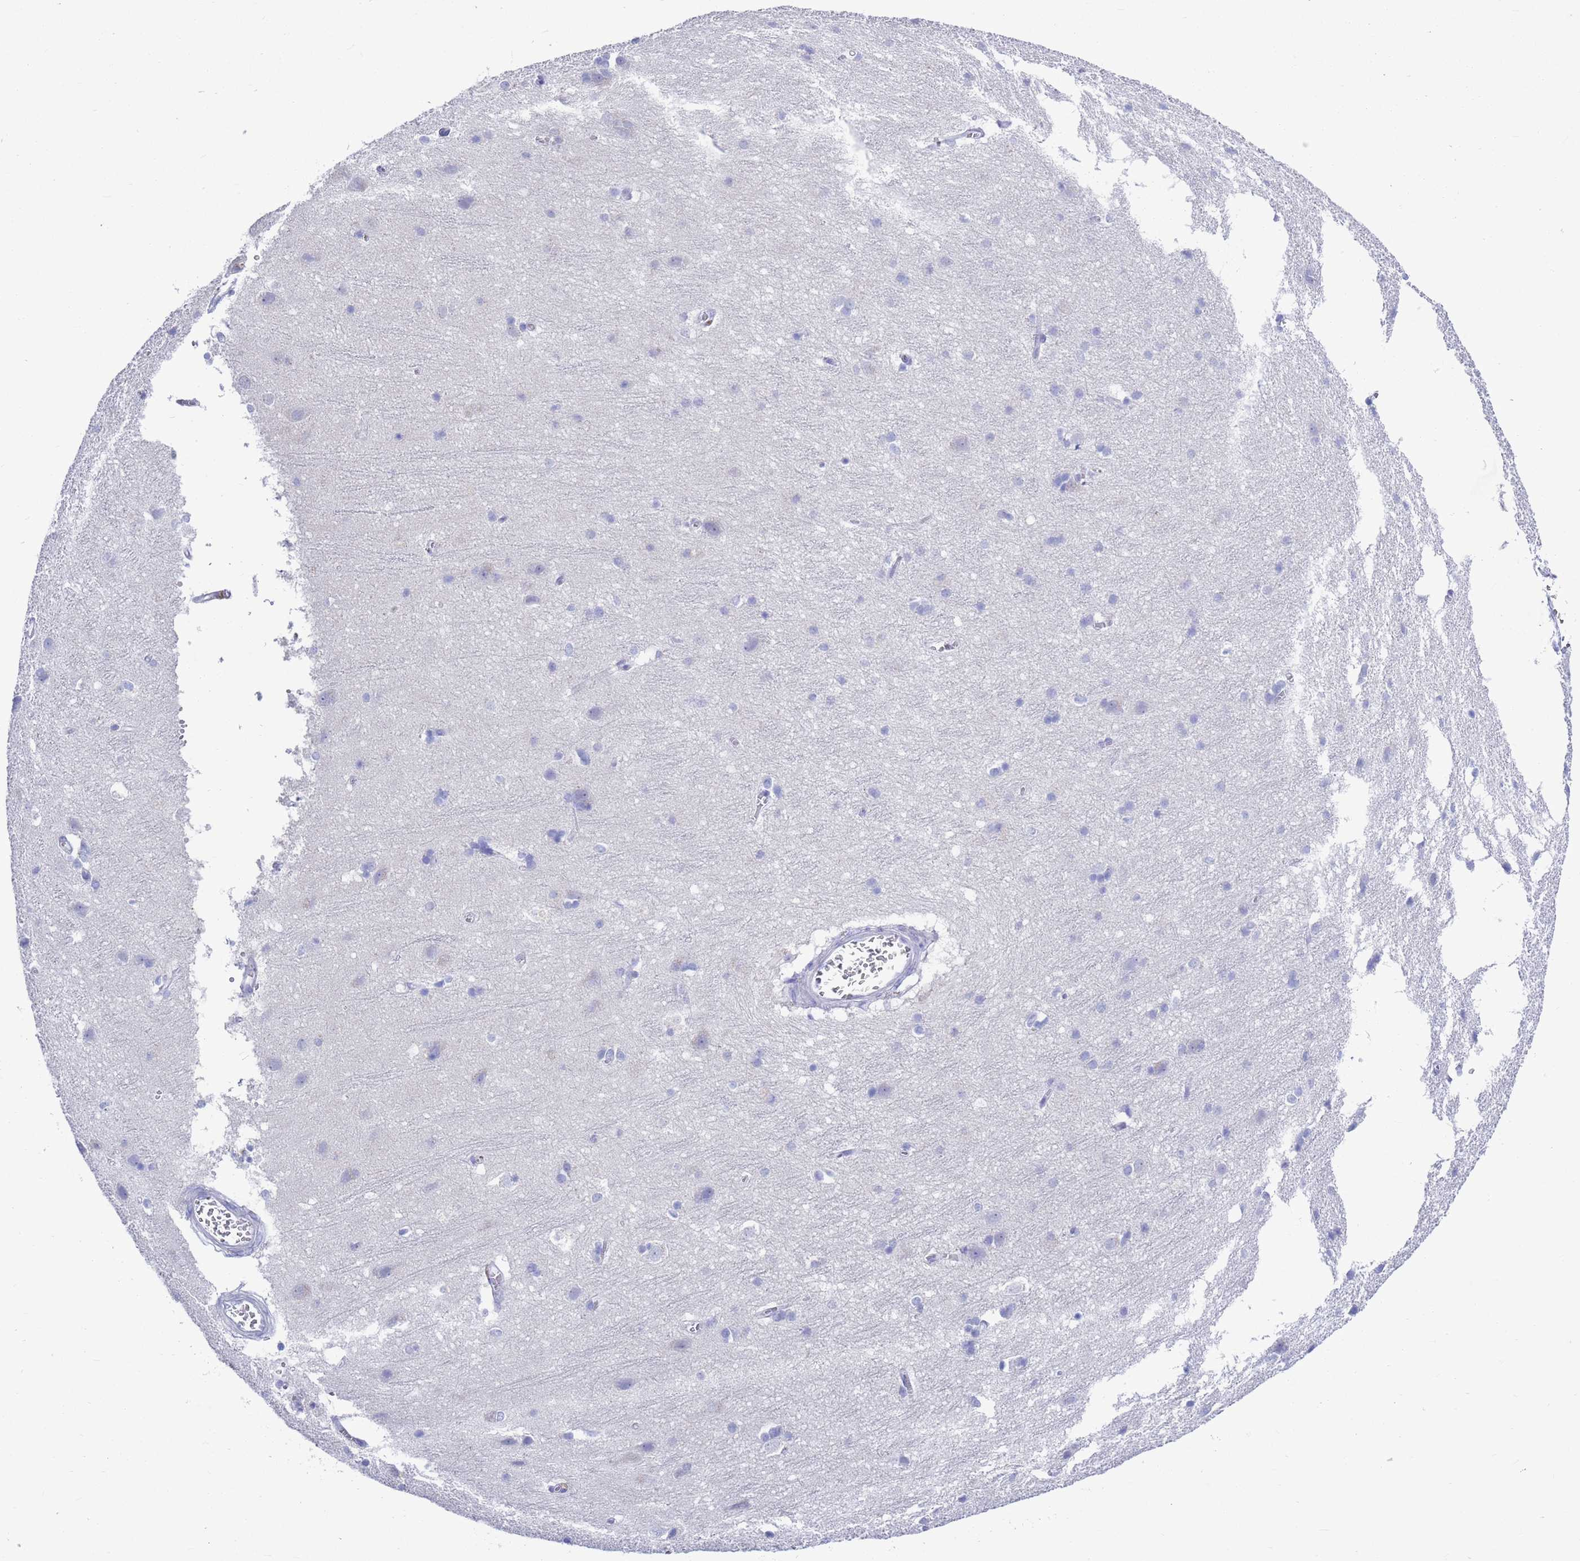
{"staining": {"intensity": "negative", "quantity": "none", "location": "none"}, "tissue": "cerebral cortex", "cell_type": "Endothelial cells", "image_type": "normal", "snomed": [{"axis": "morphology", "description": "Normal tissue, NOS"}, {"axis": "topography", "description": "Cerebral cortex"}], "caption": "Photomicrograph shows no protein positivity in endothelial cells of benign cerebral cortex. (DAB immunohistochemistry with hematoxylin counter stain).", "gene": "MTMR2", "patient": {"sex": "male", "age": 54}}